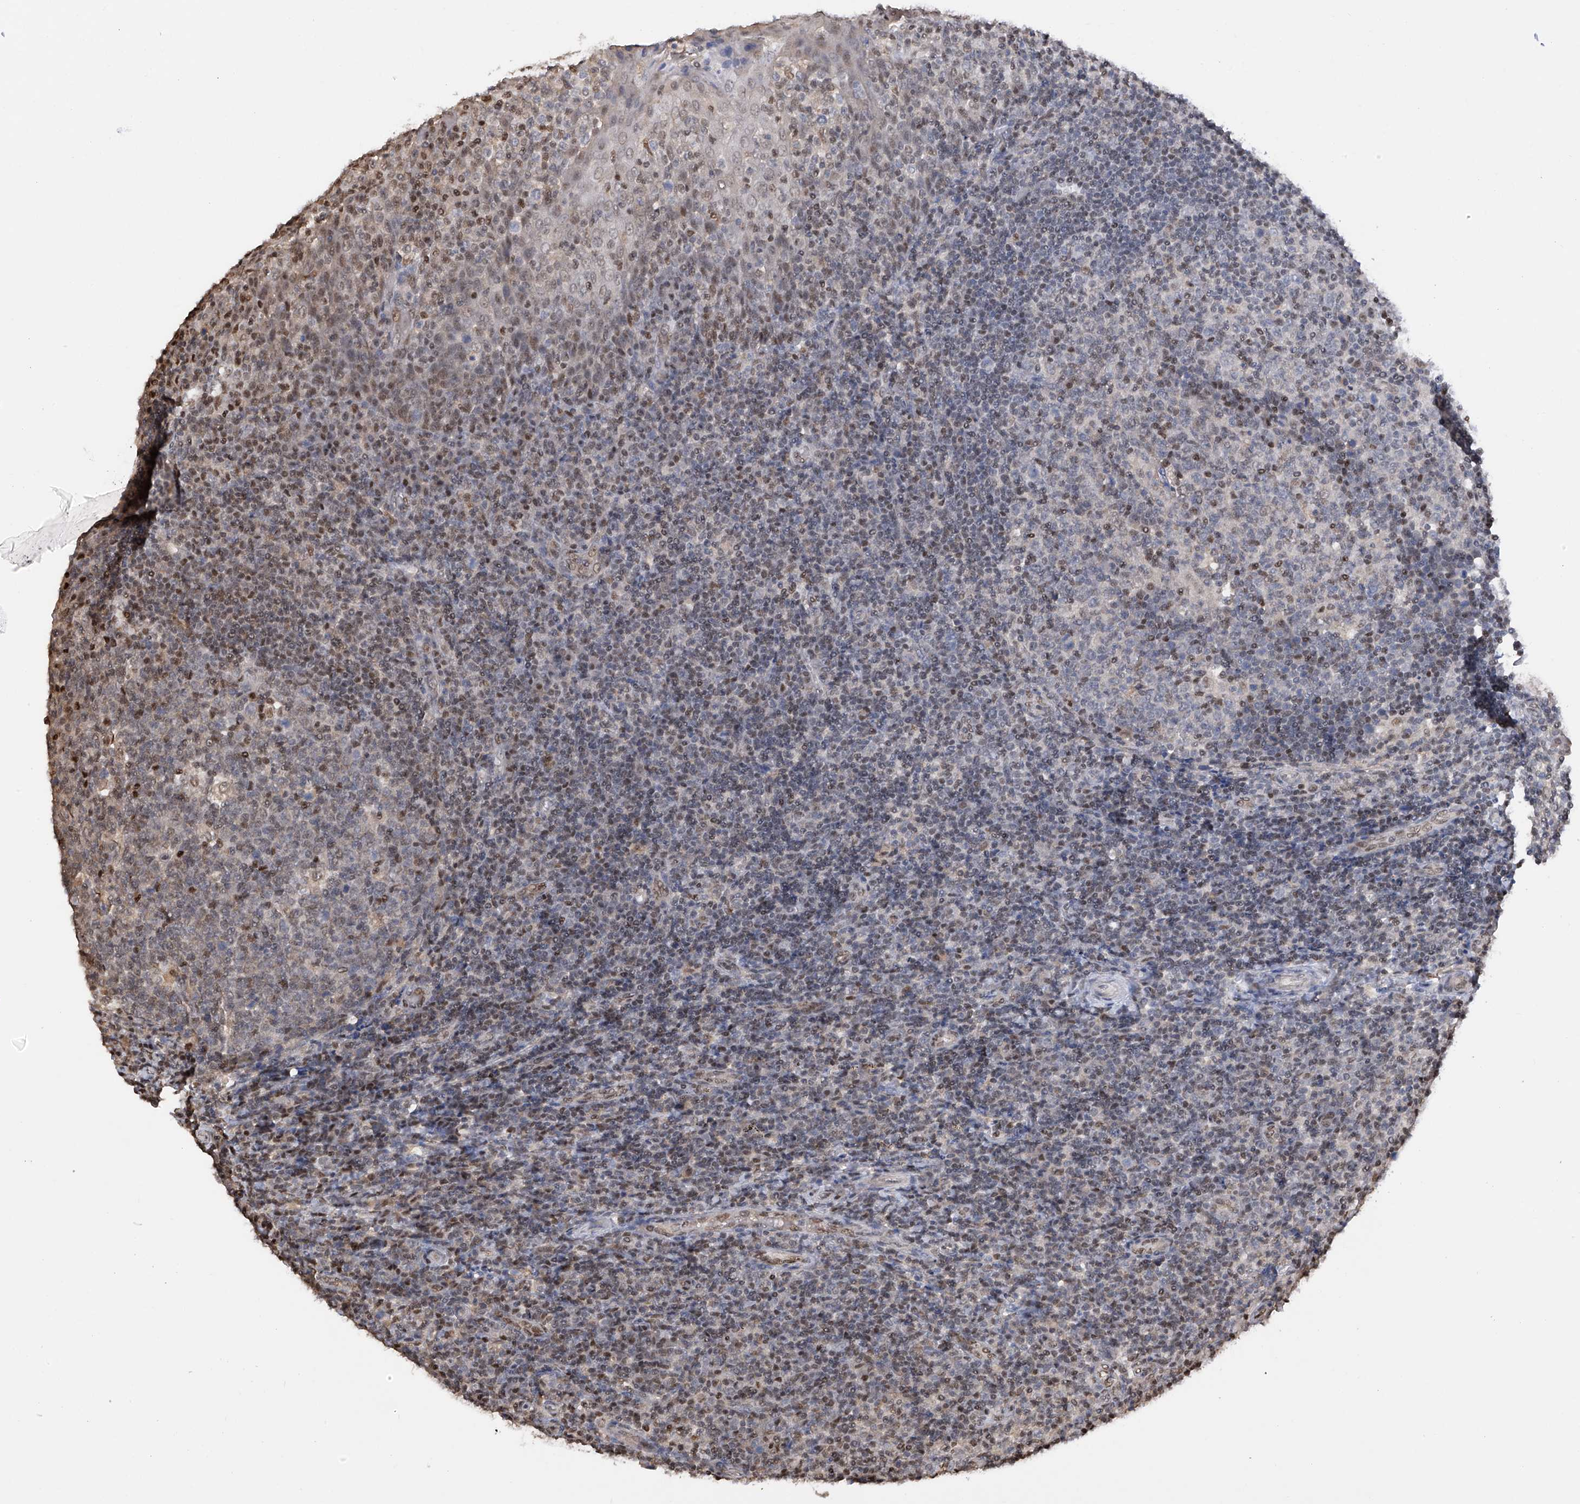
{"staining": {"intensity": "weak", "quantity": "<25%", "location": "nuclear"}, "tissue": "tonsil", "cell_type": "Germinal center cells", "image_type": "normal", "snomed": [{"axis": "morphology", "description": "Normal tissue, NOS"}, {"axis": "topography", "description": "Tonsil"}], "caption": "Immunohistochemistry (IHC) micrograph of normal human tonsil stained for a protein (brown), which displays no staining in germinal center cells.", "gene": "PMM1", "patient": {"sex": "female", "age": 19}}